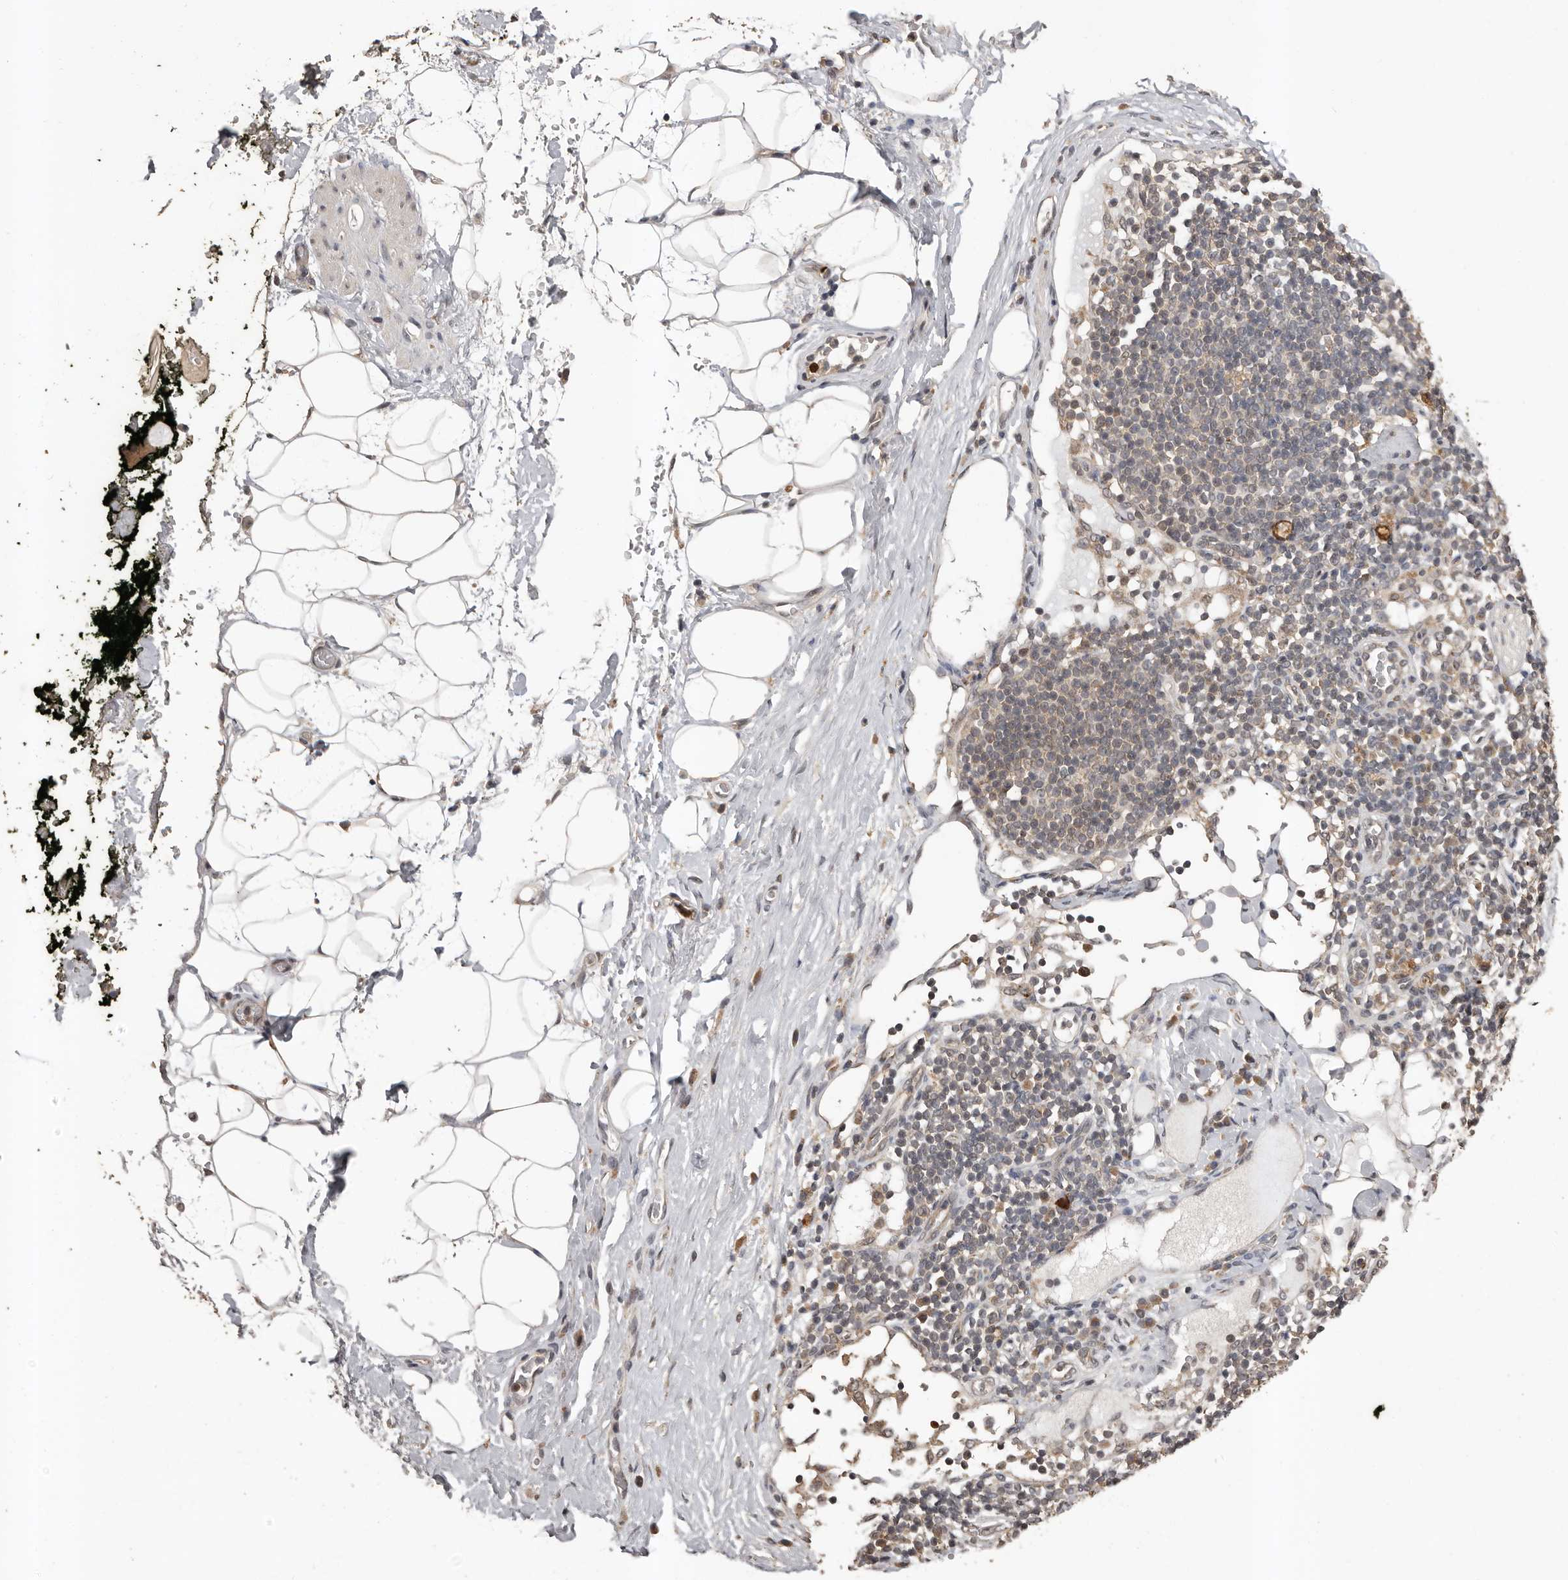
{"staining": {"intensity": "weak", "quantity": ">75%", "location": "cytoplasmic/membranous"}, "tissue": "adipose tissue", "cell_type": "Adipocytes", "image_type": "normal", "snomed": [{"axis": "morphology", "description": "Normal tissue, NOS"}, {"axis": "morphology", "description": "Adenocarcinoma, NOS"}, {"axis": "topography", "description": "Pancreas"}, {"axis": "topography", "description": "Peripheral nerve tissue"}], "caption": "Adipocytes display low levels of weak cytoplasmic/membranous positivity in about >75% of cells in unremarkable adipose tissue. Nuclei are stained in blue.", "gene": "VPS37A", "patient": {"sex": "male", "age": 59}}